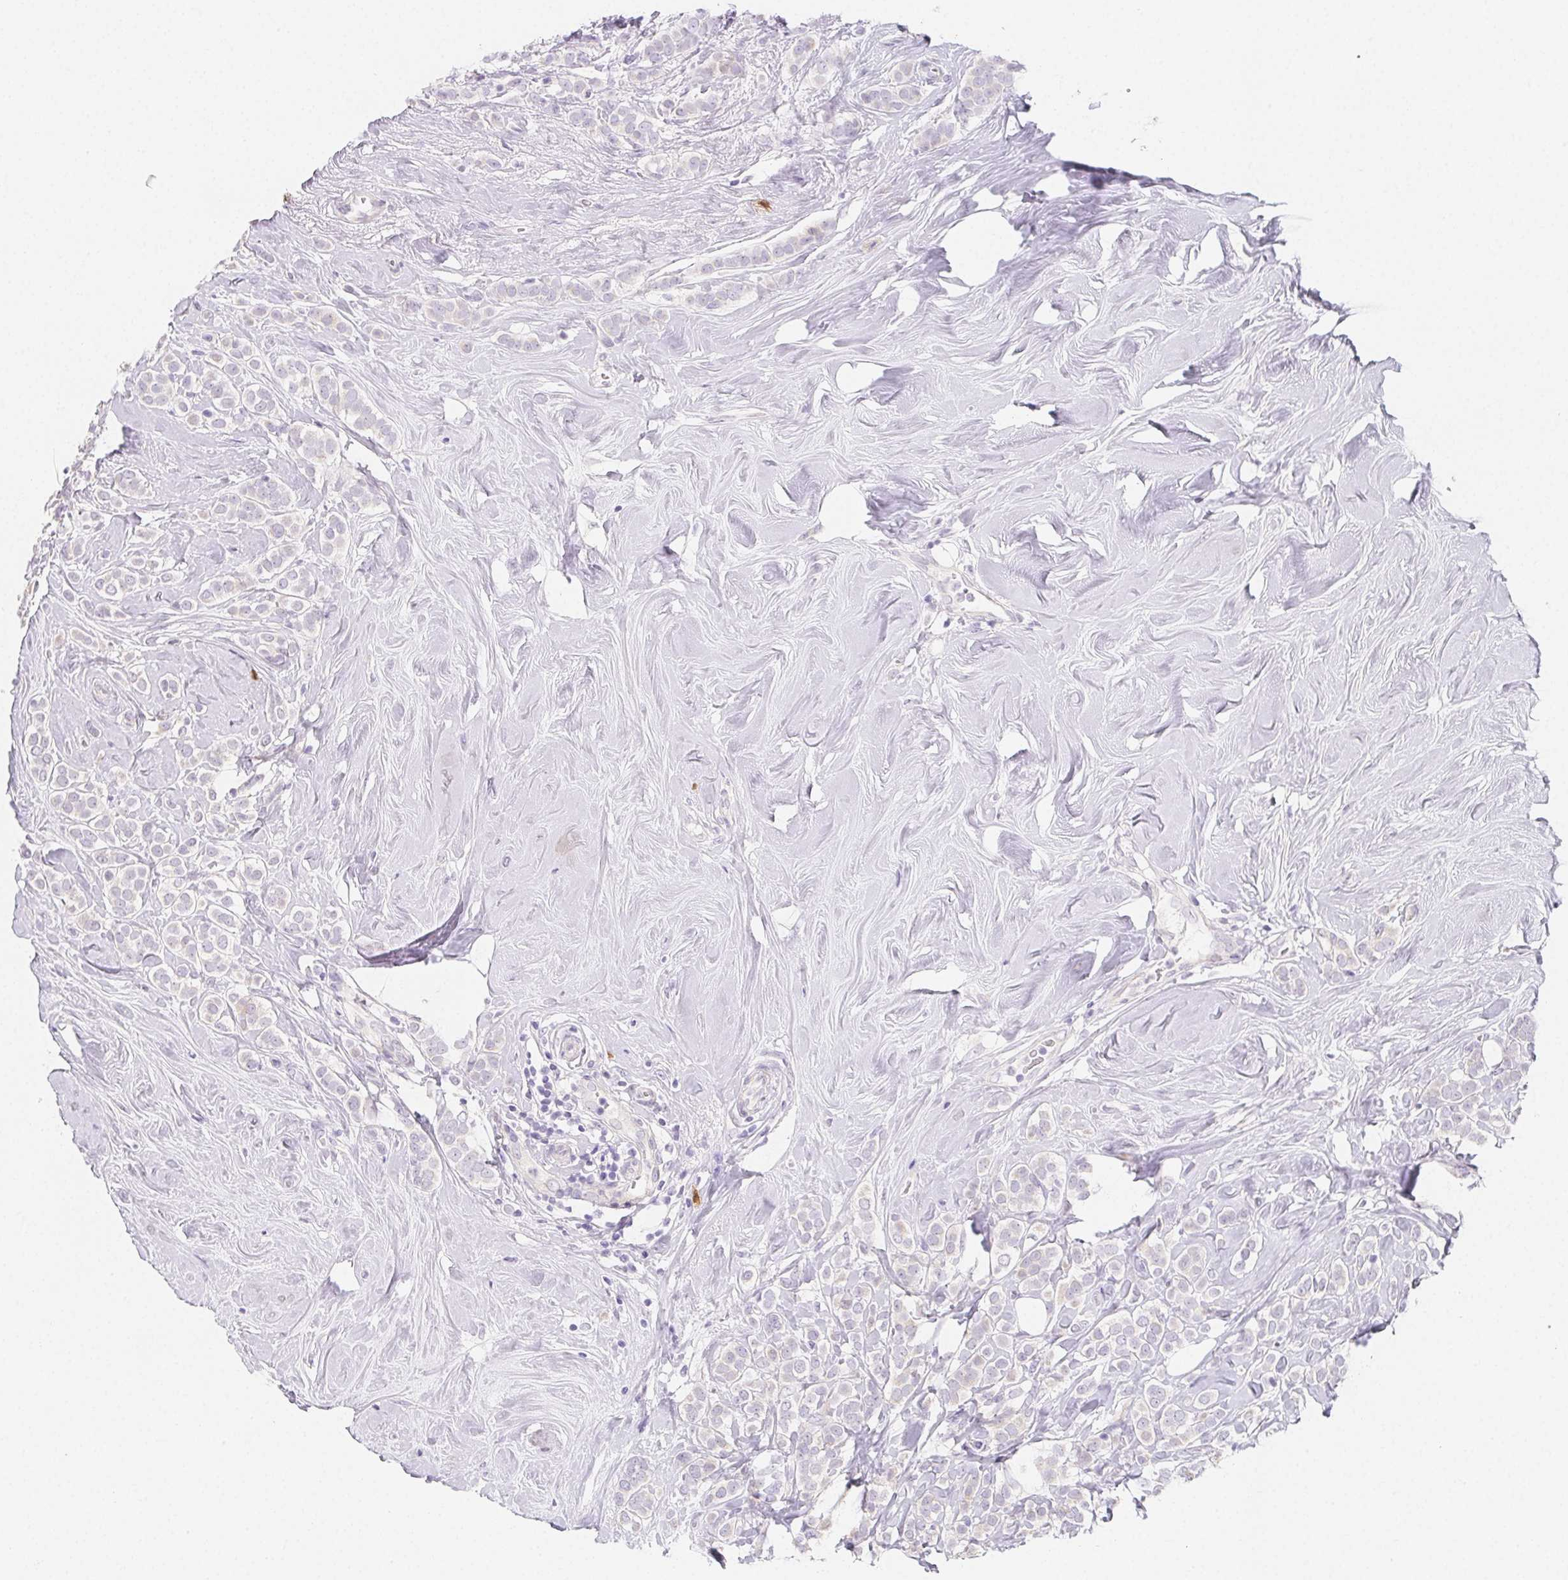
{"staining": {"intensity": "negative", "quantity": "none", "location": "none"}, "tissue": "breast cancer", "cell_type": "Tumor cells", "image_type": "cancer", "snomed": [{"axis": "morphology", "description": "Lobular carcinoma"}, {"axis": "topography", "description": "Breast"}], "caption": "Histopathology image shows no protein staining in tumor cells of breast cancer (lobular carcinoma) tissue.", "gene": "ZBBX", "patient": {"sex": "female", "age": 49}}